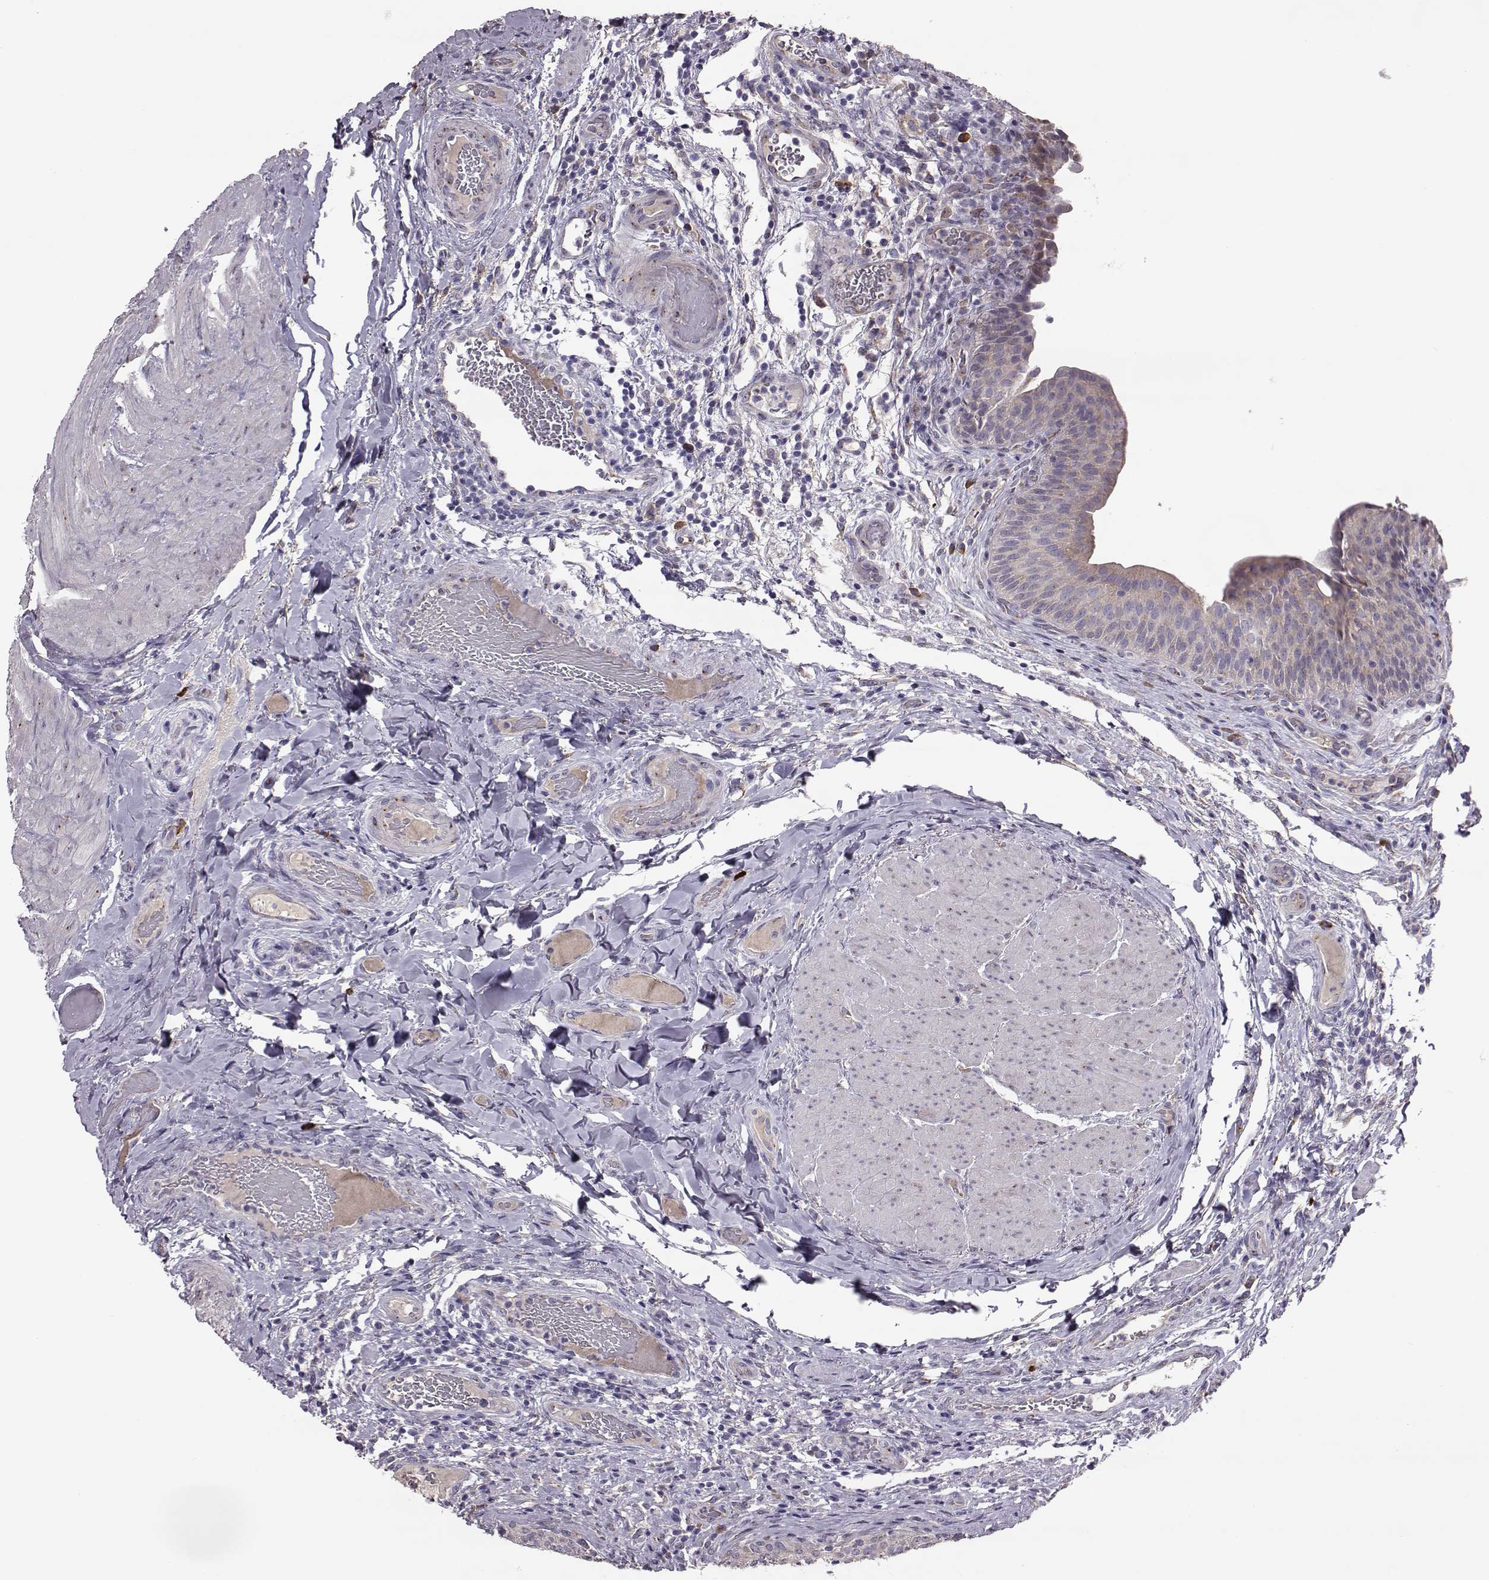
{"staining": {"intensity": "negative", "quantity": "none", "location": "none"}, "tissue": "urinary bladder", "cell_type": "Urothelial cells", "image_type": "normal", "snomed": [{"axis": "morphology", "description": "Normal tissue, NOS"}, {"axis": "topography", "description": "Urinary bladder"}], "caption": "DAB immunohistochemical staining of unremarkable human urinary bladder demonstrates no significant staining in urothelial cells. (Immunohistochemistry, brightfield microscopy, high magnification).", "gene": "ADGRG5", "patient": {"sex": "male", "age": 66}}